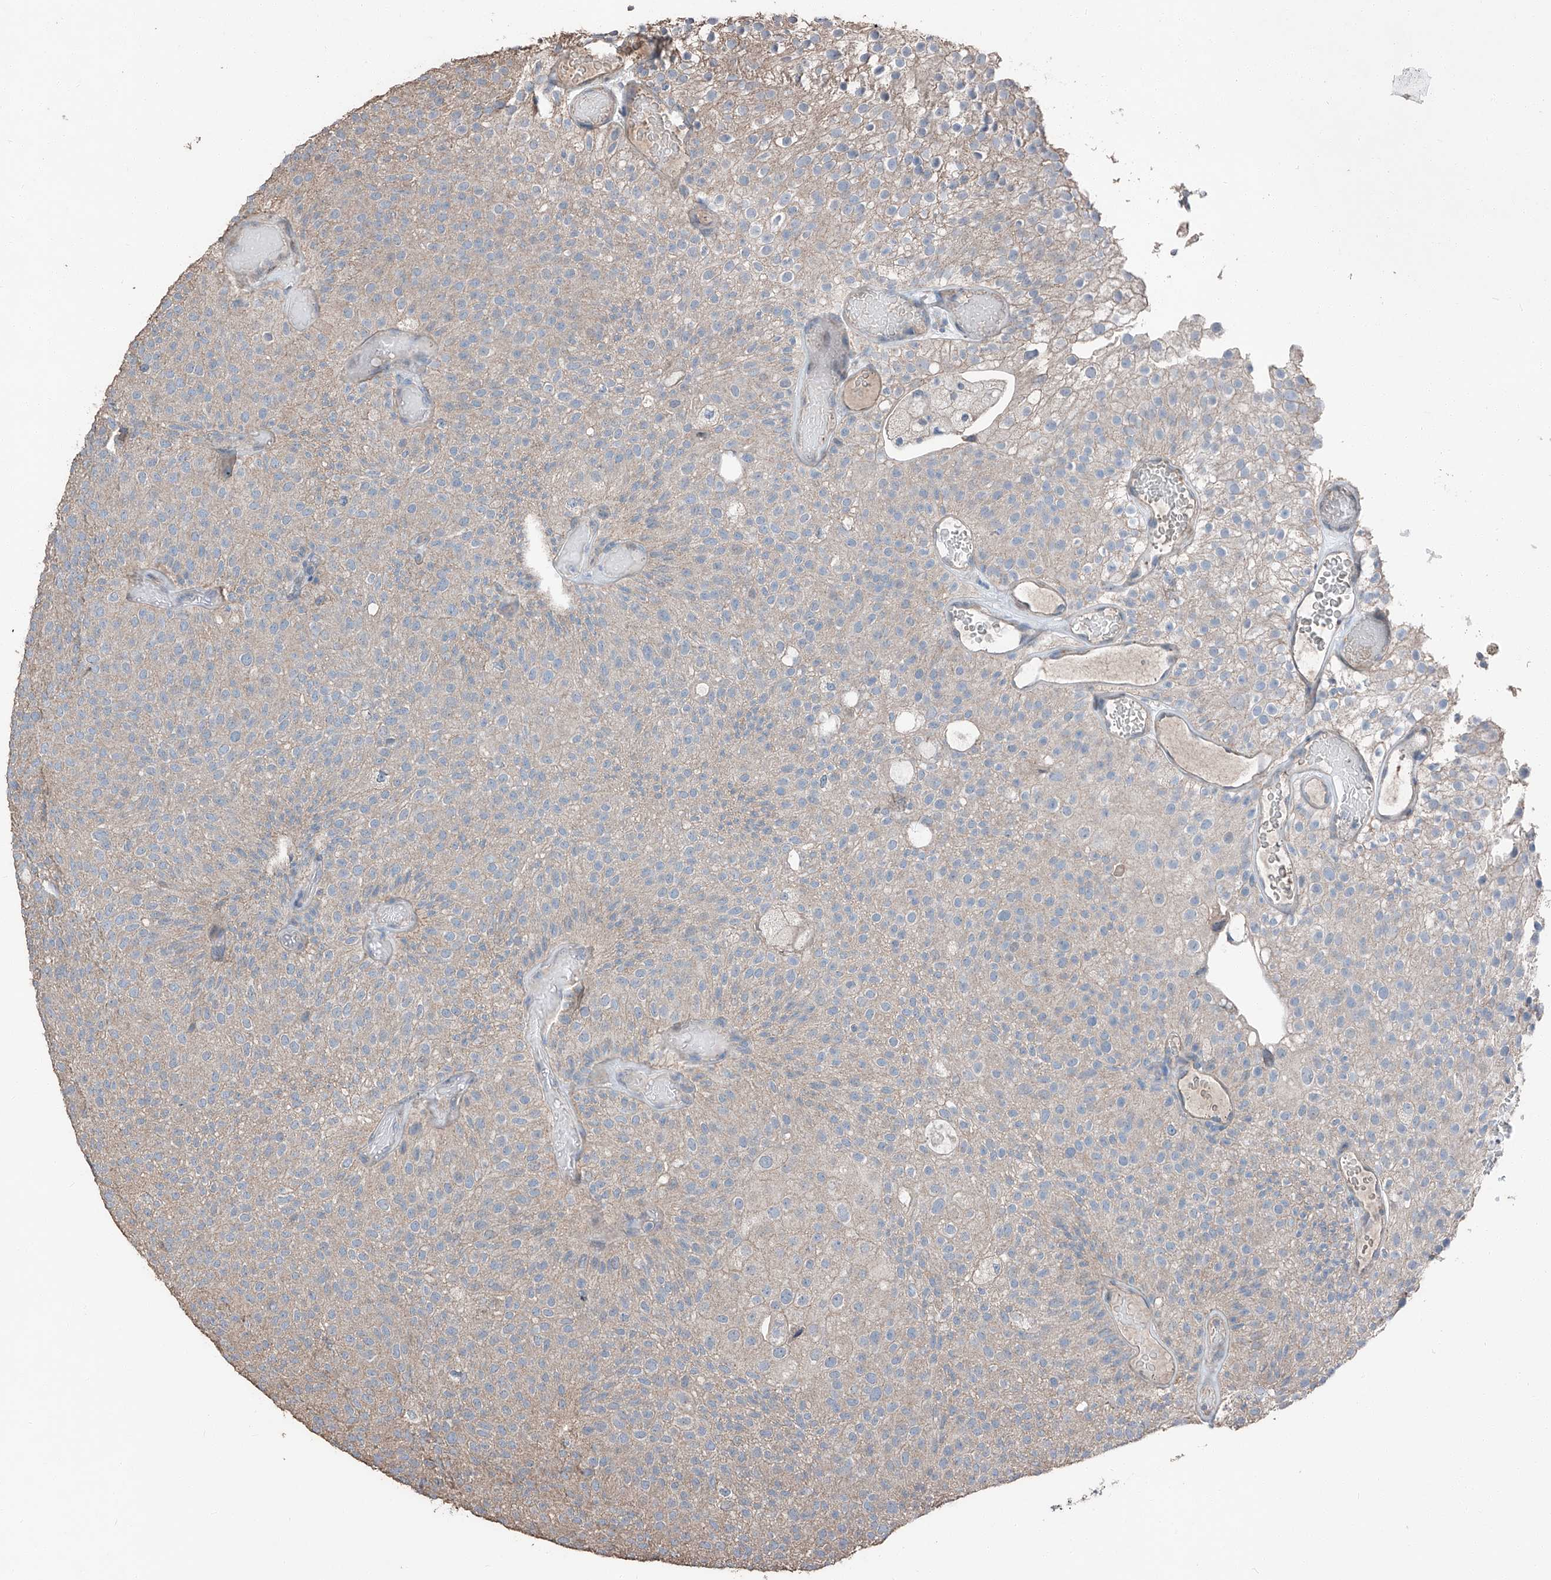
{"staining": {"intensity": "negative", "quantity": "none", "location": "none"}, "tissue": "urothelial cancer", "cell_type": "Tumor cells", "image_type": "cancer", "snomed": [{"axis": "morphology", "description": "Urothelial carcinoma, Low grade"}, {"axis": "topography", "description": "Urinary bladder"}], "caption": "Immunohistochemistry histopathology image of neoplastic tissue: urothelial carcinoma (low-grade) stained with DAB (3,3'-diaminobenzidine) exhibits no significant protein positivity in tumor cells. (IHC, brightfield microscopy, high magnification).", "gene": "MAMLD1", "patient": {"sex": "male", "age": 78}}